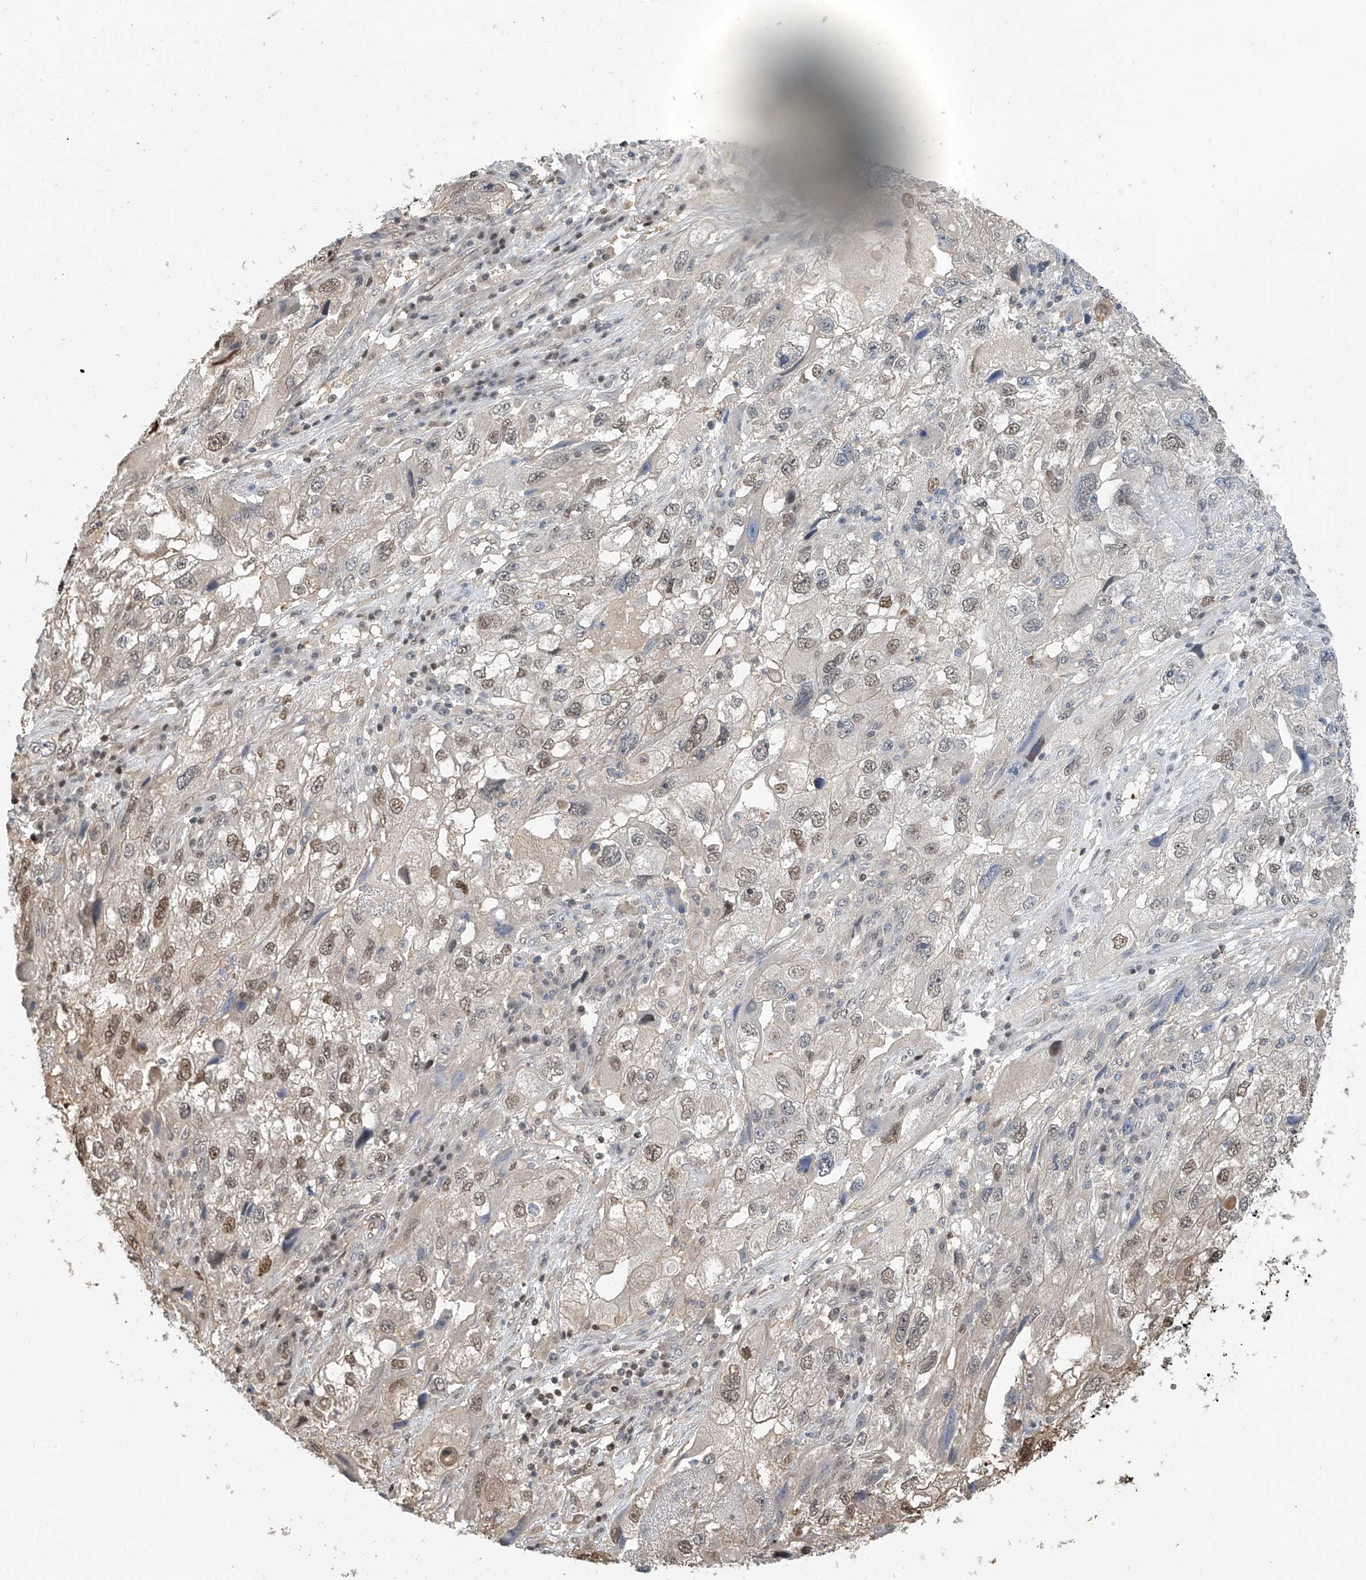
{"staining": {"intensity": "weak", "quantity": "<25%", "location": "nuclear"}, "tissue": "endometrial cancer", "cell_type": "Tumor cells", "image_type": "cancer", "snomed": [{"axis": "morphology", "description": "Adenocarcinoma, NOS"}, {"axis": "topography", "description": "Endometrium"}], "caption": "DAB (3,3'-diaminobenzidine) immunohistochemical staining of human endometrial cancer displays no significant expression in tumor cells. The staining was performed using DAB (3,3'-diaminobenzidine) to visualize the protein expression in brown, while the nuclei were stained in blue with hematoxylin (Magnification: 20x).", "gene": "PMM1", "patient": {"sex": "female", "age": 49}}